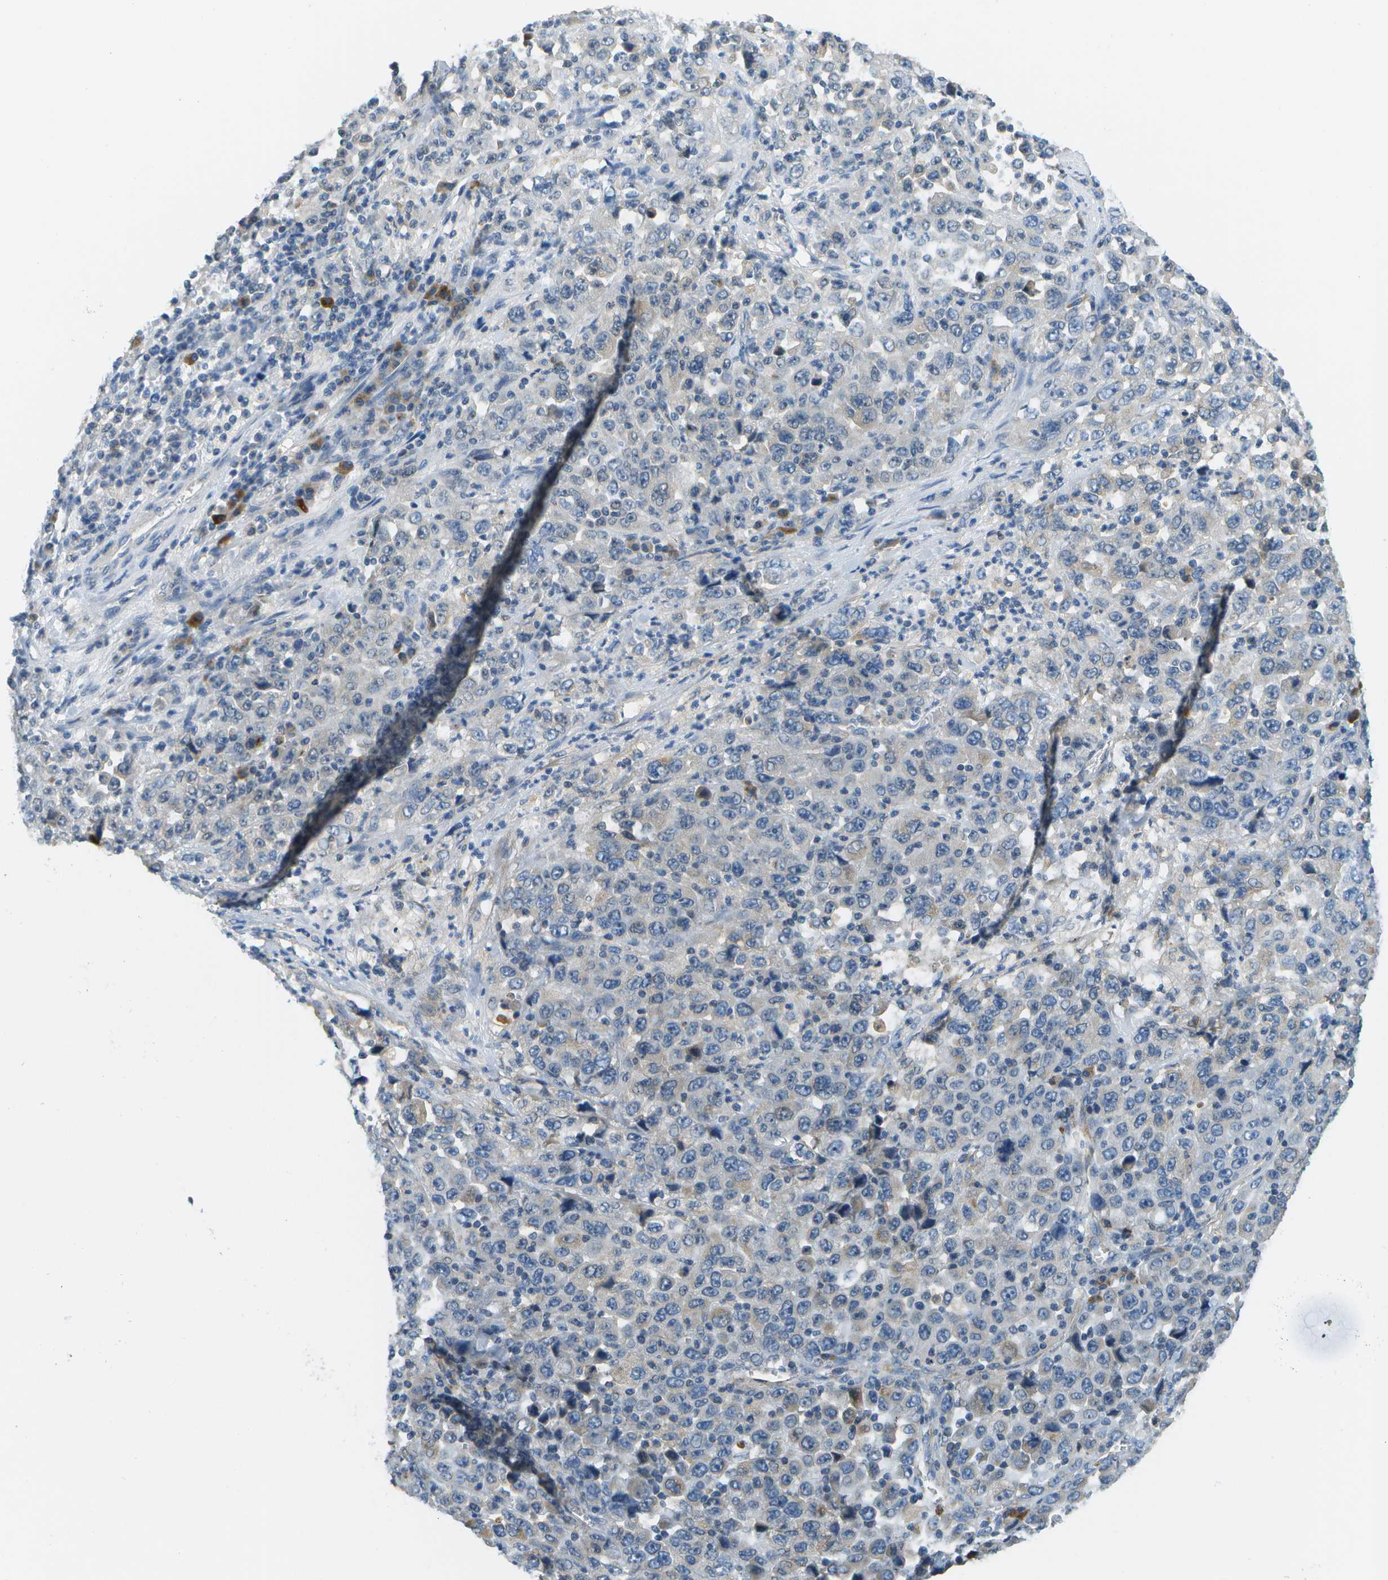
{"staining": {"intensity": "negative", "quantity": "none", "location": "none"}, "tissue": "stomach cancer", "cell_type": "Tumor cells", "image_type": "cancer", "snomed": [{"axis": "morphology", "description": "Normal tissue, NOS"}, {"axis": "morphology", "description": "Adenocarcinoma, NOS"}, {"axis": "topography", "description": "Stomach, upper"}, {"axis": "topography", "description": "Stomach"}], "caption": "Protein analysis of stomach cancer (adenocarcinoma) exhibits no significant positivity in tumor cells.", "gene": "PTGIS", "patient": {"sex": "male", "age": 59}}